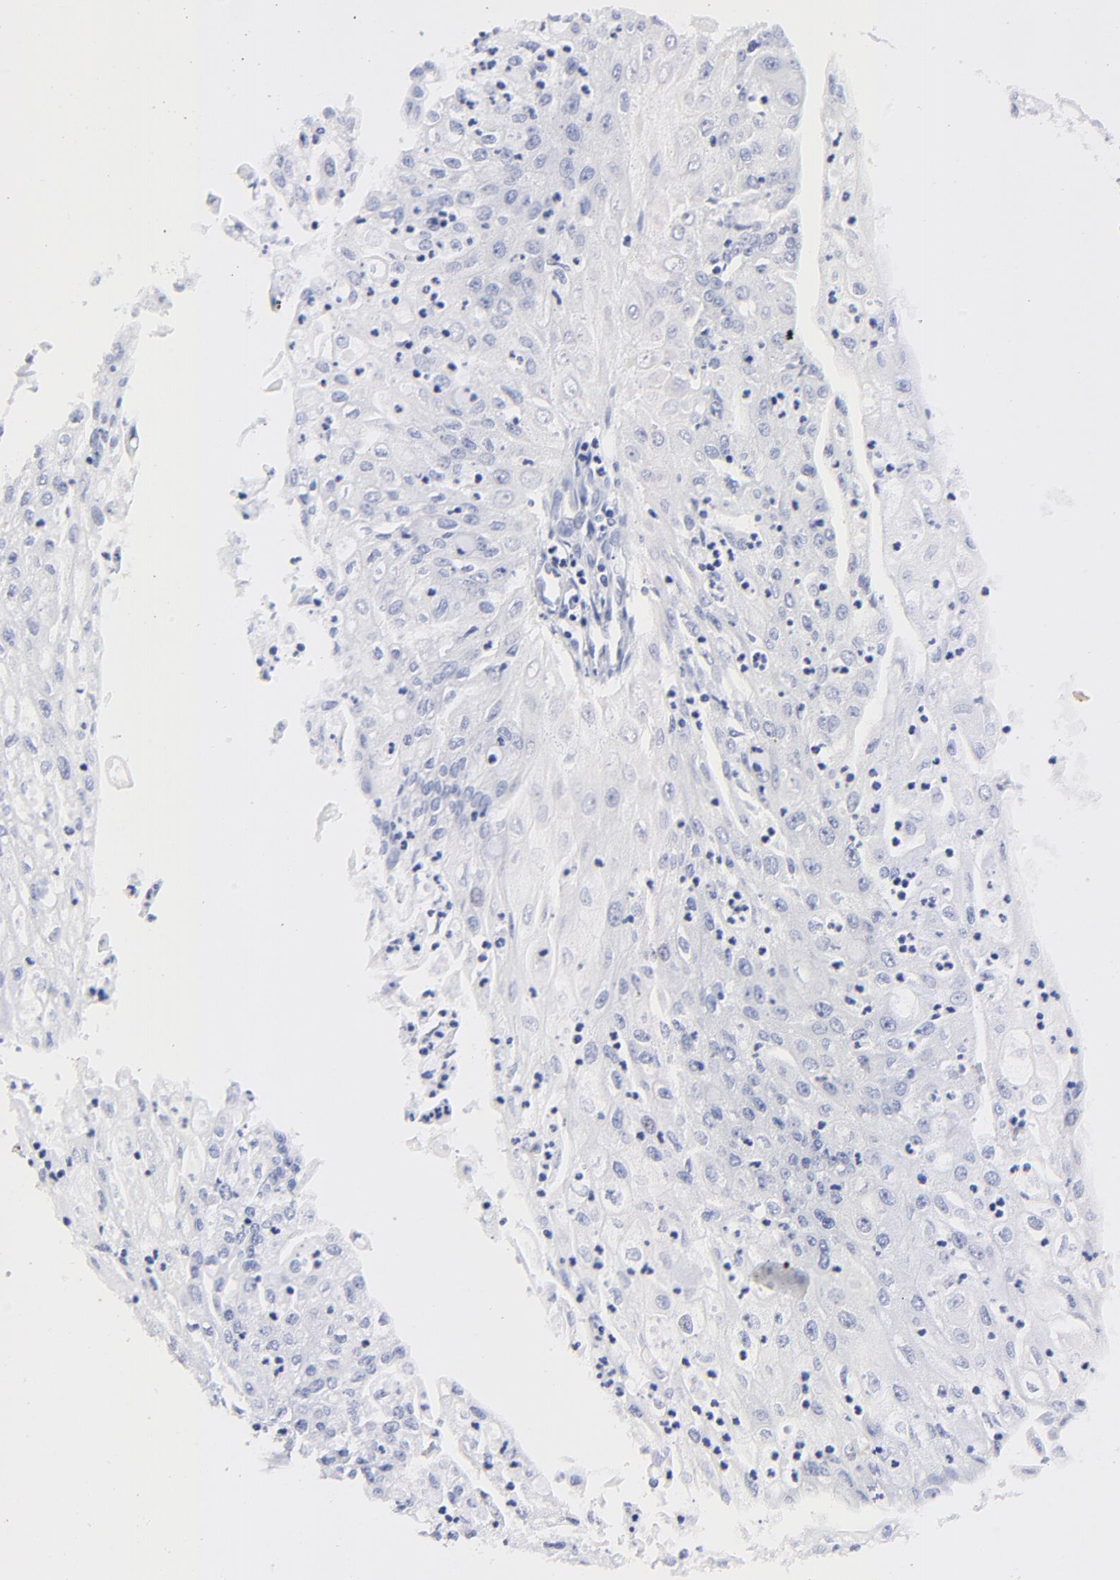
{"staining": {"intensity": "negative", "quantity": "none", "location": "none"}, "tissue": "endometrial cancer", "cell_type": "Tumor cells", "image_type": "cancer", "snomed": [{"axis": "morphology", "description": "Adenocarcinoma, NOS"}, {"axis": "topography", "description": "Endometrium"}], "caption": "The micrograph demonstrates no staining of tumor cells in endometrial cancer (adenocarcinoma).", "gene": "HORMAD2", "patient": {"sex": "female", "age": 75}}